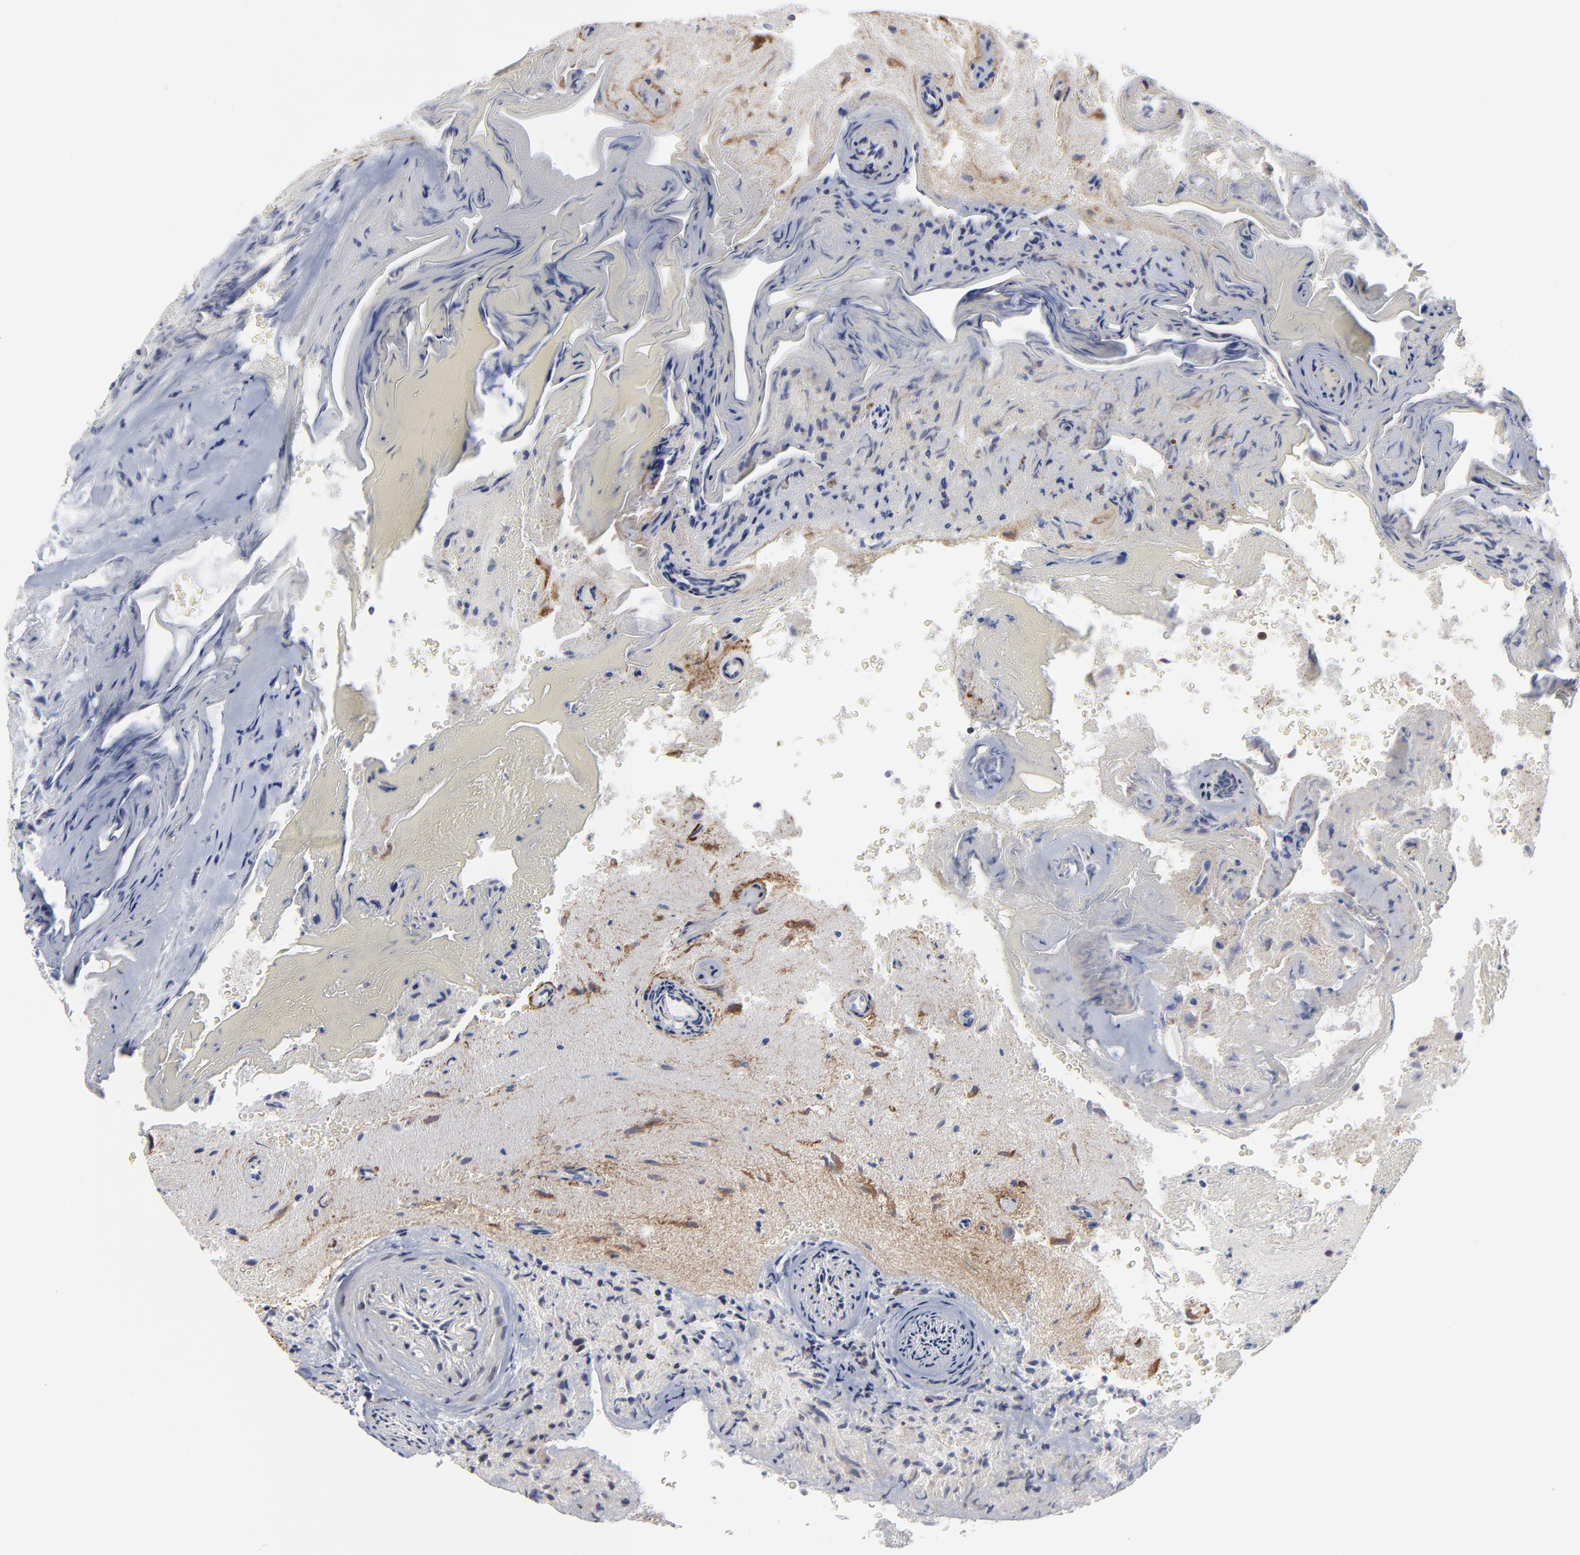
{"staining": {"intensity": "negative", "quantity": "none", "location": "none"}, "tissue": "glioma", "cell_type": "Tumor cells", "image_type": "cancer", "snomed": [{"axis": "morphology", "description": "Normal tissue, NOS"}, {"axis": "morphology", "description": "Glioma, malignant, High grade"}, {"axis": "topography", "description": "Cerebral cortex"}], "caption": "Immunohistochemistry micrograph of neoplastic tissue: human malignant high-grade glioma stained with DAB reveals no significant protein expression in tumor cells.", "gene": "MAGEA10", "patient": {"sex": "male", "age": 75}}